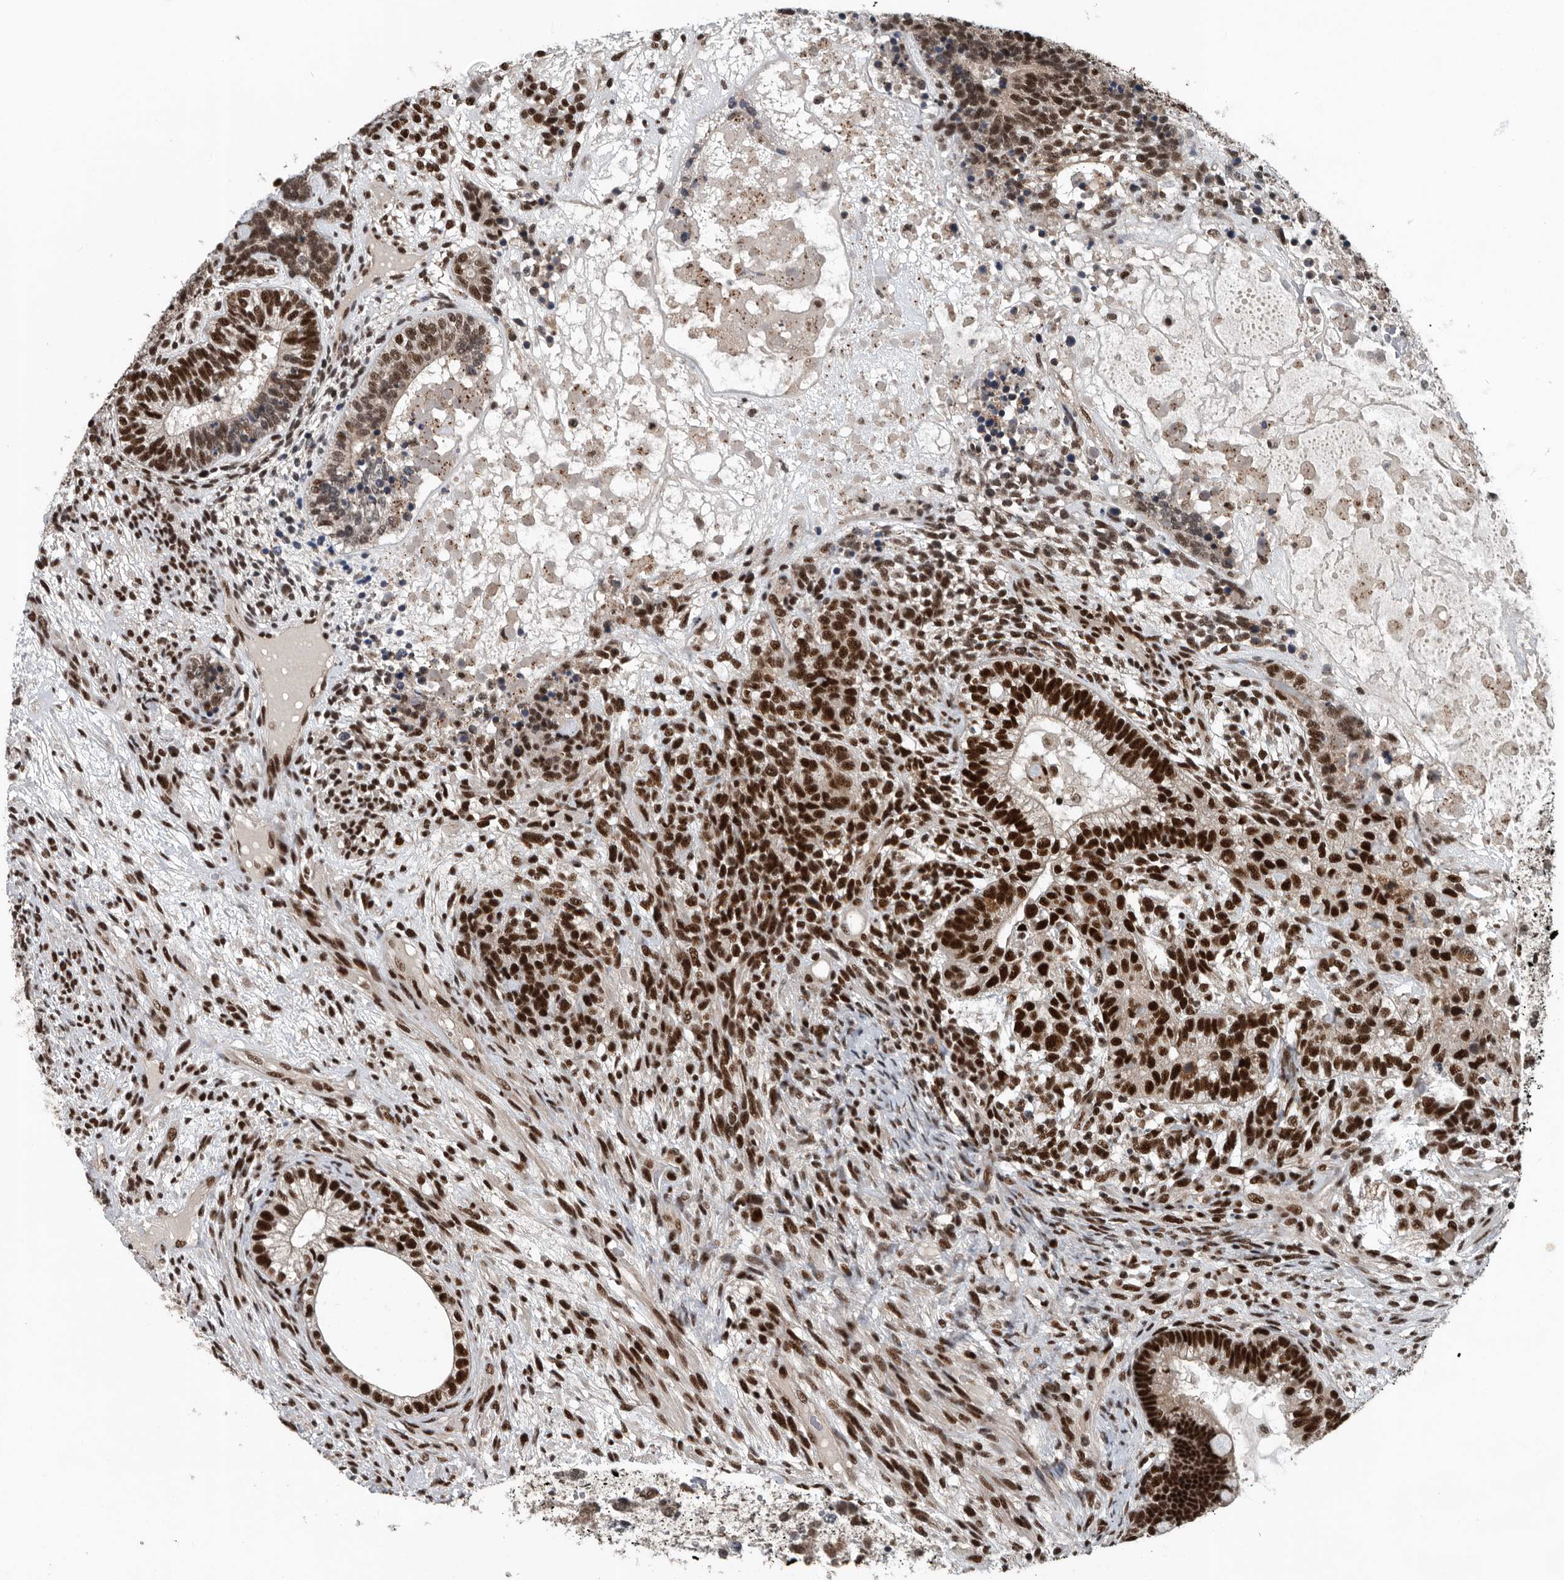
{"staining": {"intensity": "strong", "quantity": ">75%", "location": "nuclear"}, "tissue": "testis cancer", "cell_type": "Tumor cells", "image_type": "cancer", "snomed": [{"axis": "morphology", "description": "Seminoma, NOS"}, {"axis": "morphology", "description": "Carcinoma, Embryonal, NOS"}, {"axis": "topography", "description": "Testis"}], "caption": "Tumor cells reveal high levels of strong nuclear positivity in approximately >75% of cells in embryonal carcinoma (testis).", "gene": "SENP7", "patient": {"sex": "male", "age": 28}}